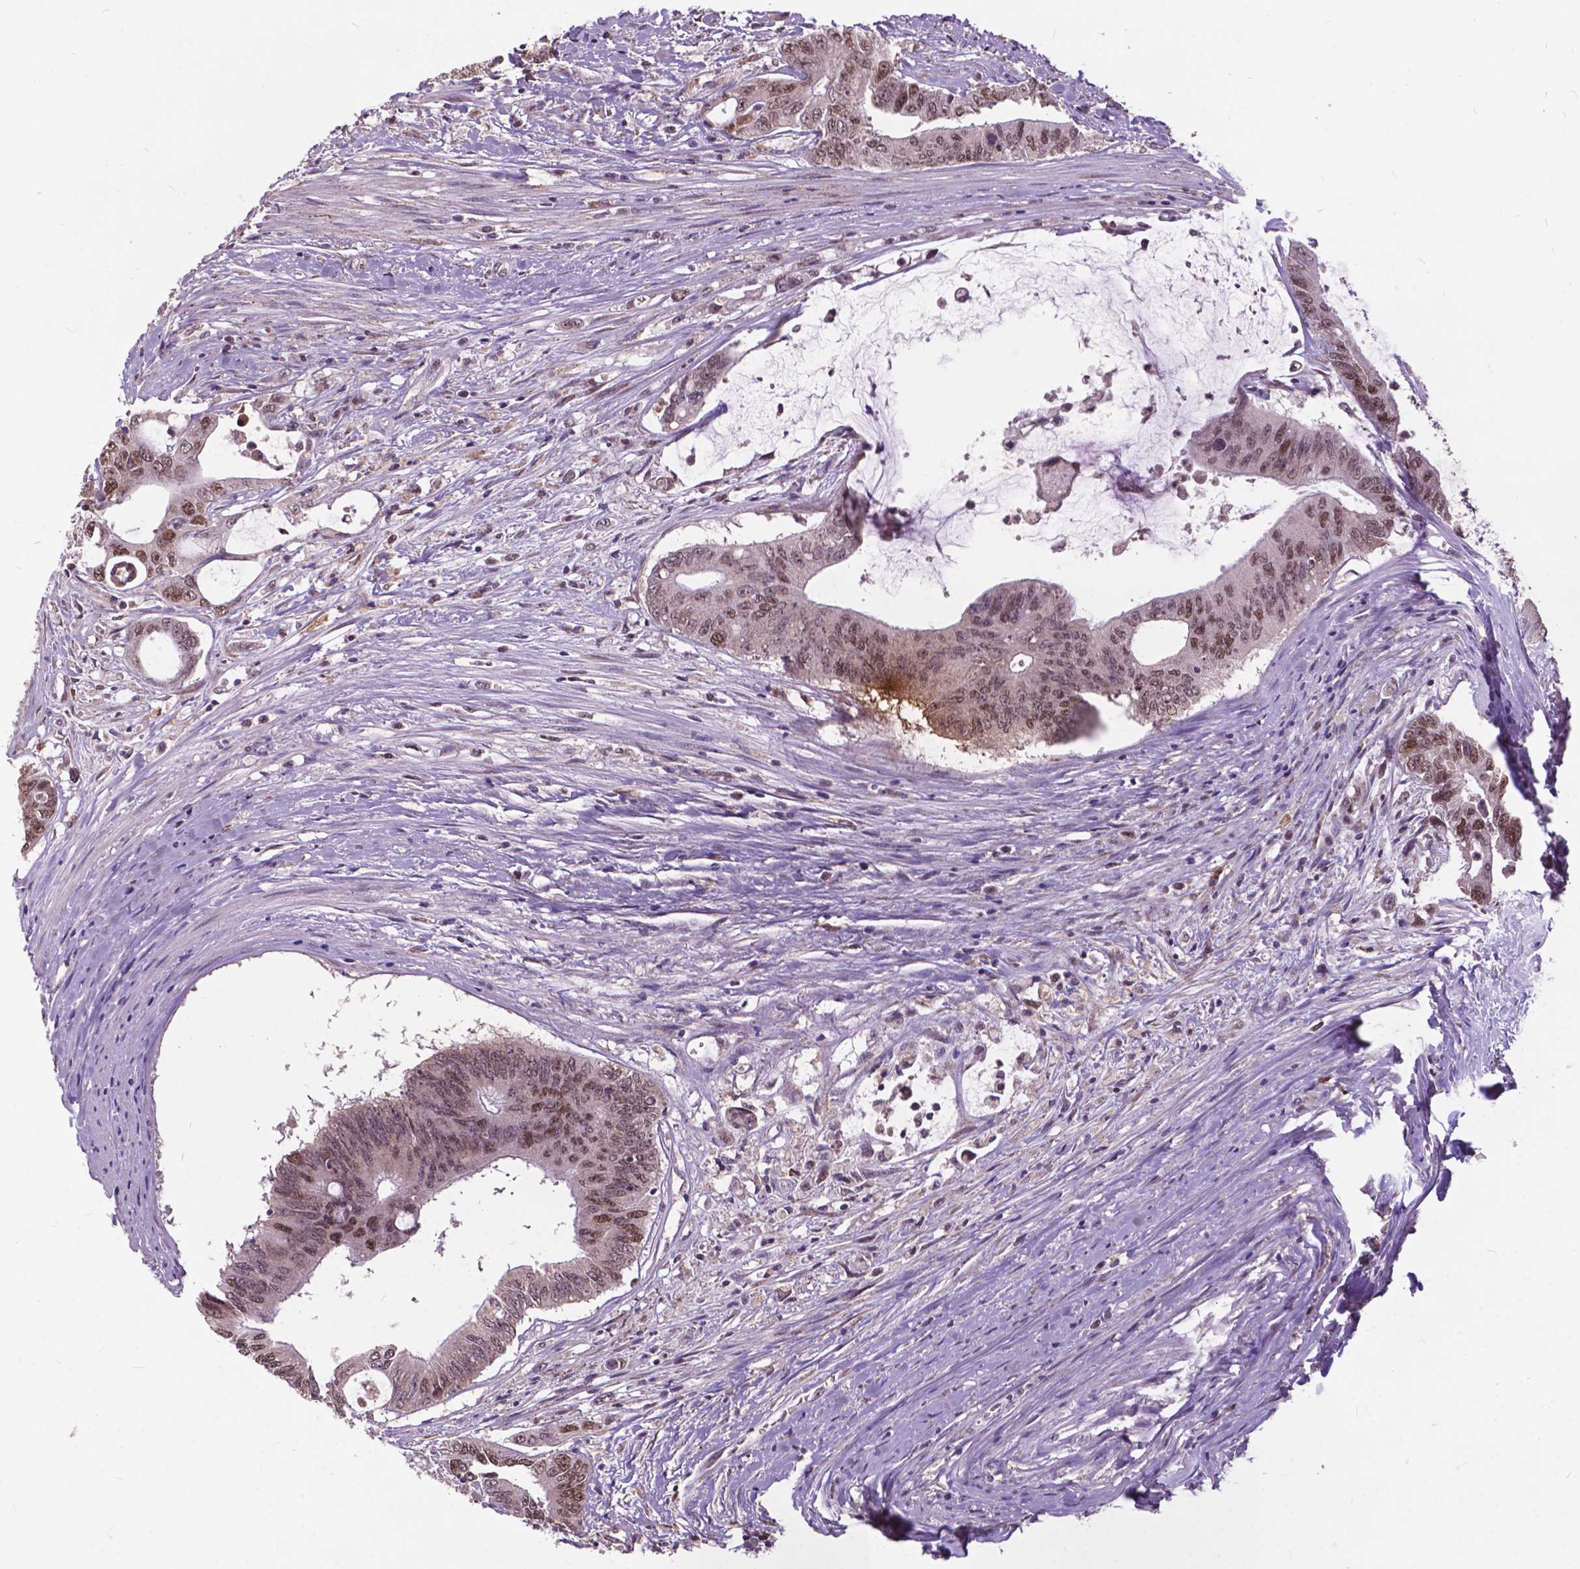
{"staining": {"intensity": "moderate", "quantity": ">75%", "location": "nuclear"}, "tissue": "colorectal cancer", "cell_type": "Tumor cells", "image_type": "cancer", "snomed": [{"axis": "morphology", "description": "Adenocarcinoma, NOS"}, {"axis": "topography", "description": "Rectum"}], "caption": "The photomicrograph displays a brown stain indicating the presence of a protein in the nuclear of tumor cells in adenocarcinoma (colorectal). (Stains: DAB (3,3'-diaminobenzidine) in brown, nuclei in blue, Microscopy: brightfield microscopy at high magnification).", "gene": "MSH2", "patient": {"sex": "male", "age": 59}}